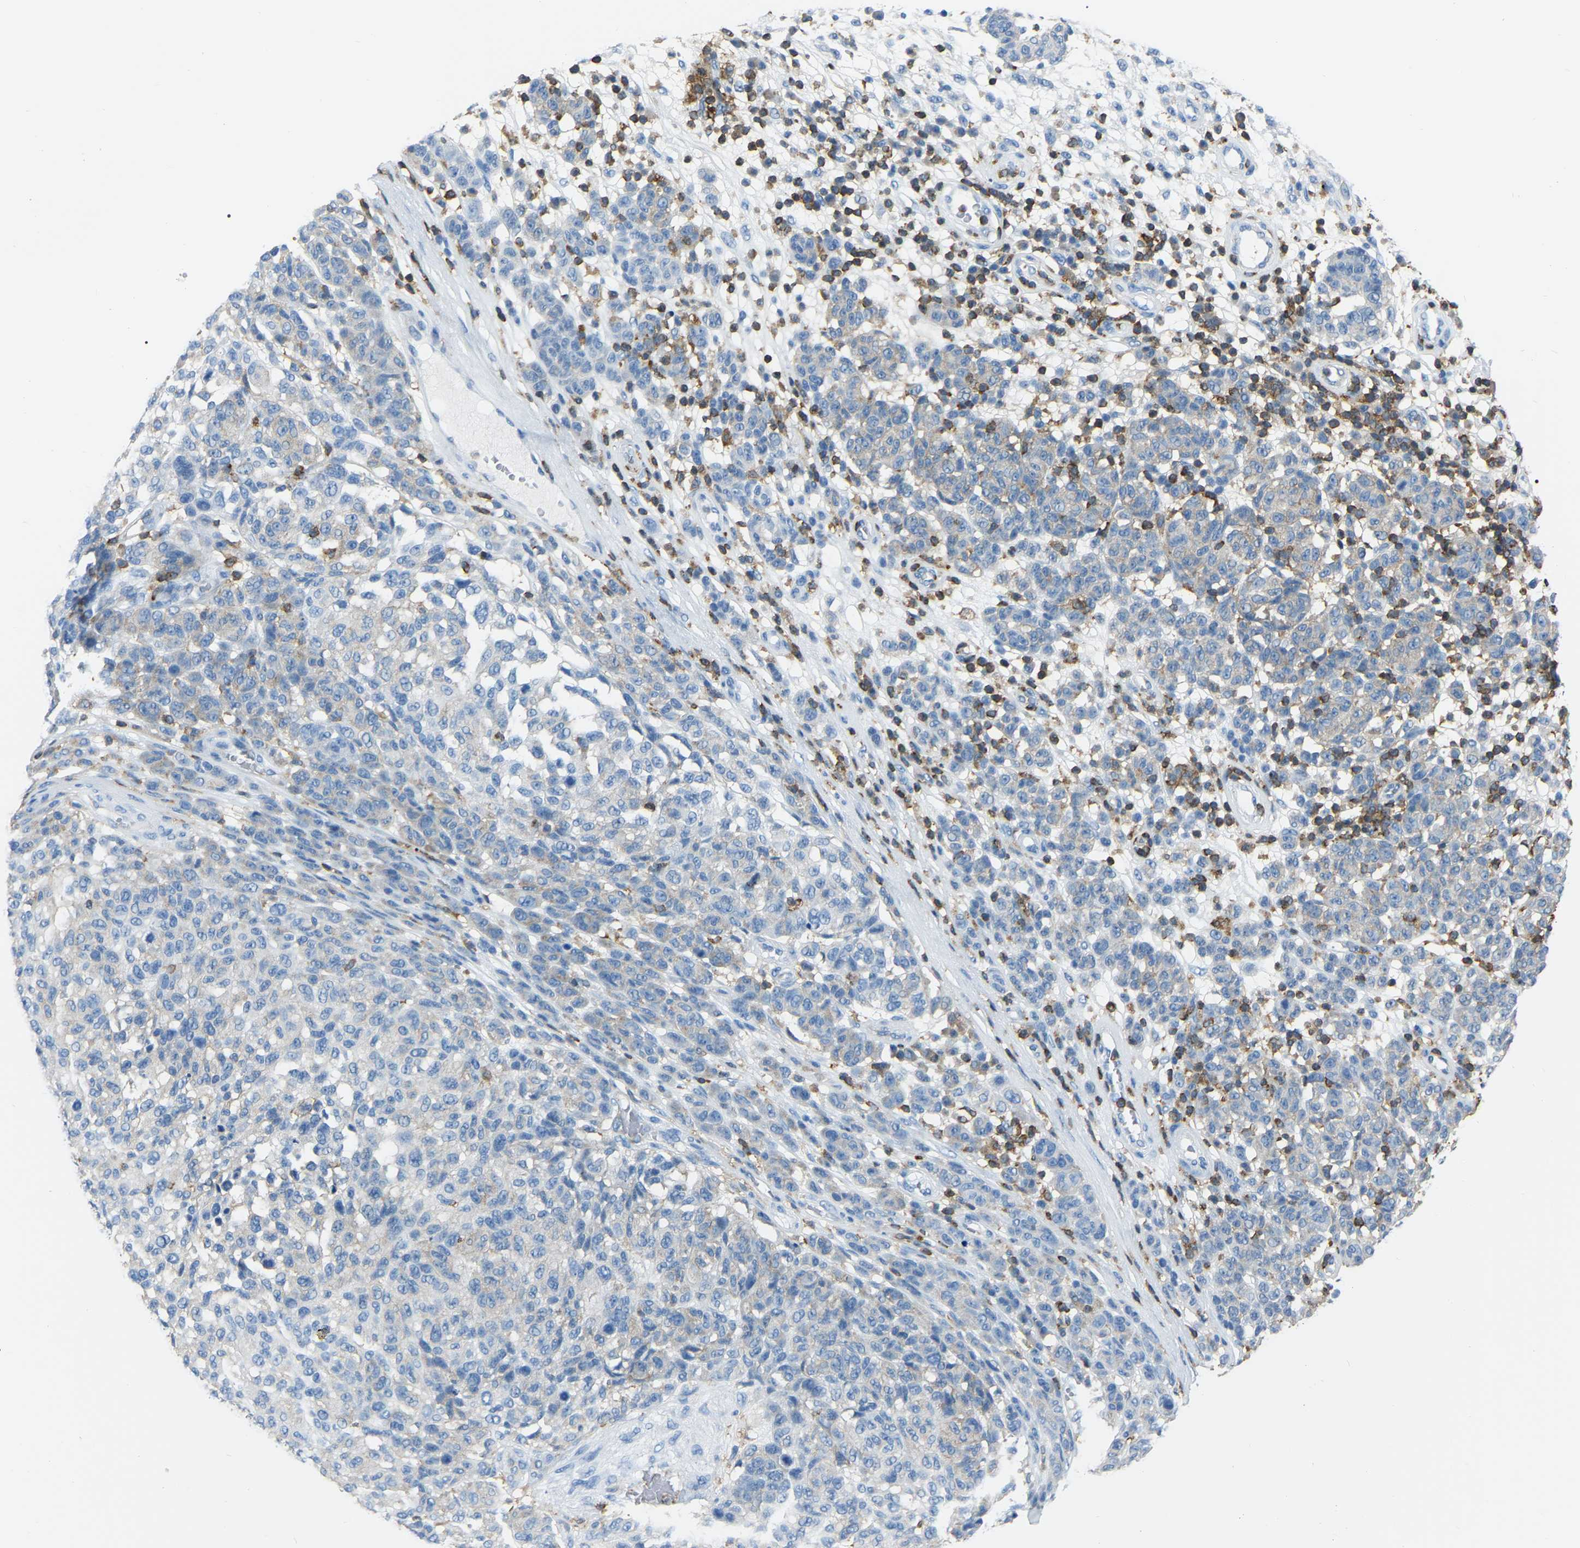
{"staining": {"intensity": "negative", "quantity": "none", "location": "none"}, "tissue": "melanoma", "cell_type": "Tumor cells", "image_type": "cancer", "snomed": [{"axis": "morphology", "description": "Malignant melanoma, NOS"}, {"axis": "topography", "description": "Skin"}], "caption": "This is a histopathology image of immunohistochemistry staining of malignant melanoma, which shows no positivity in tumor cells. The staining was performed using DAB to visualize the protein expression in brown, while the nuclei were stained in blue with hematoxylin (Magnification: 20x).", "gene": "ARHGAP45", "patient": {"sex": "male", "age": 59}}